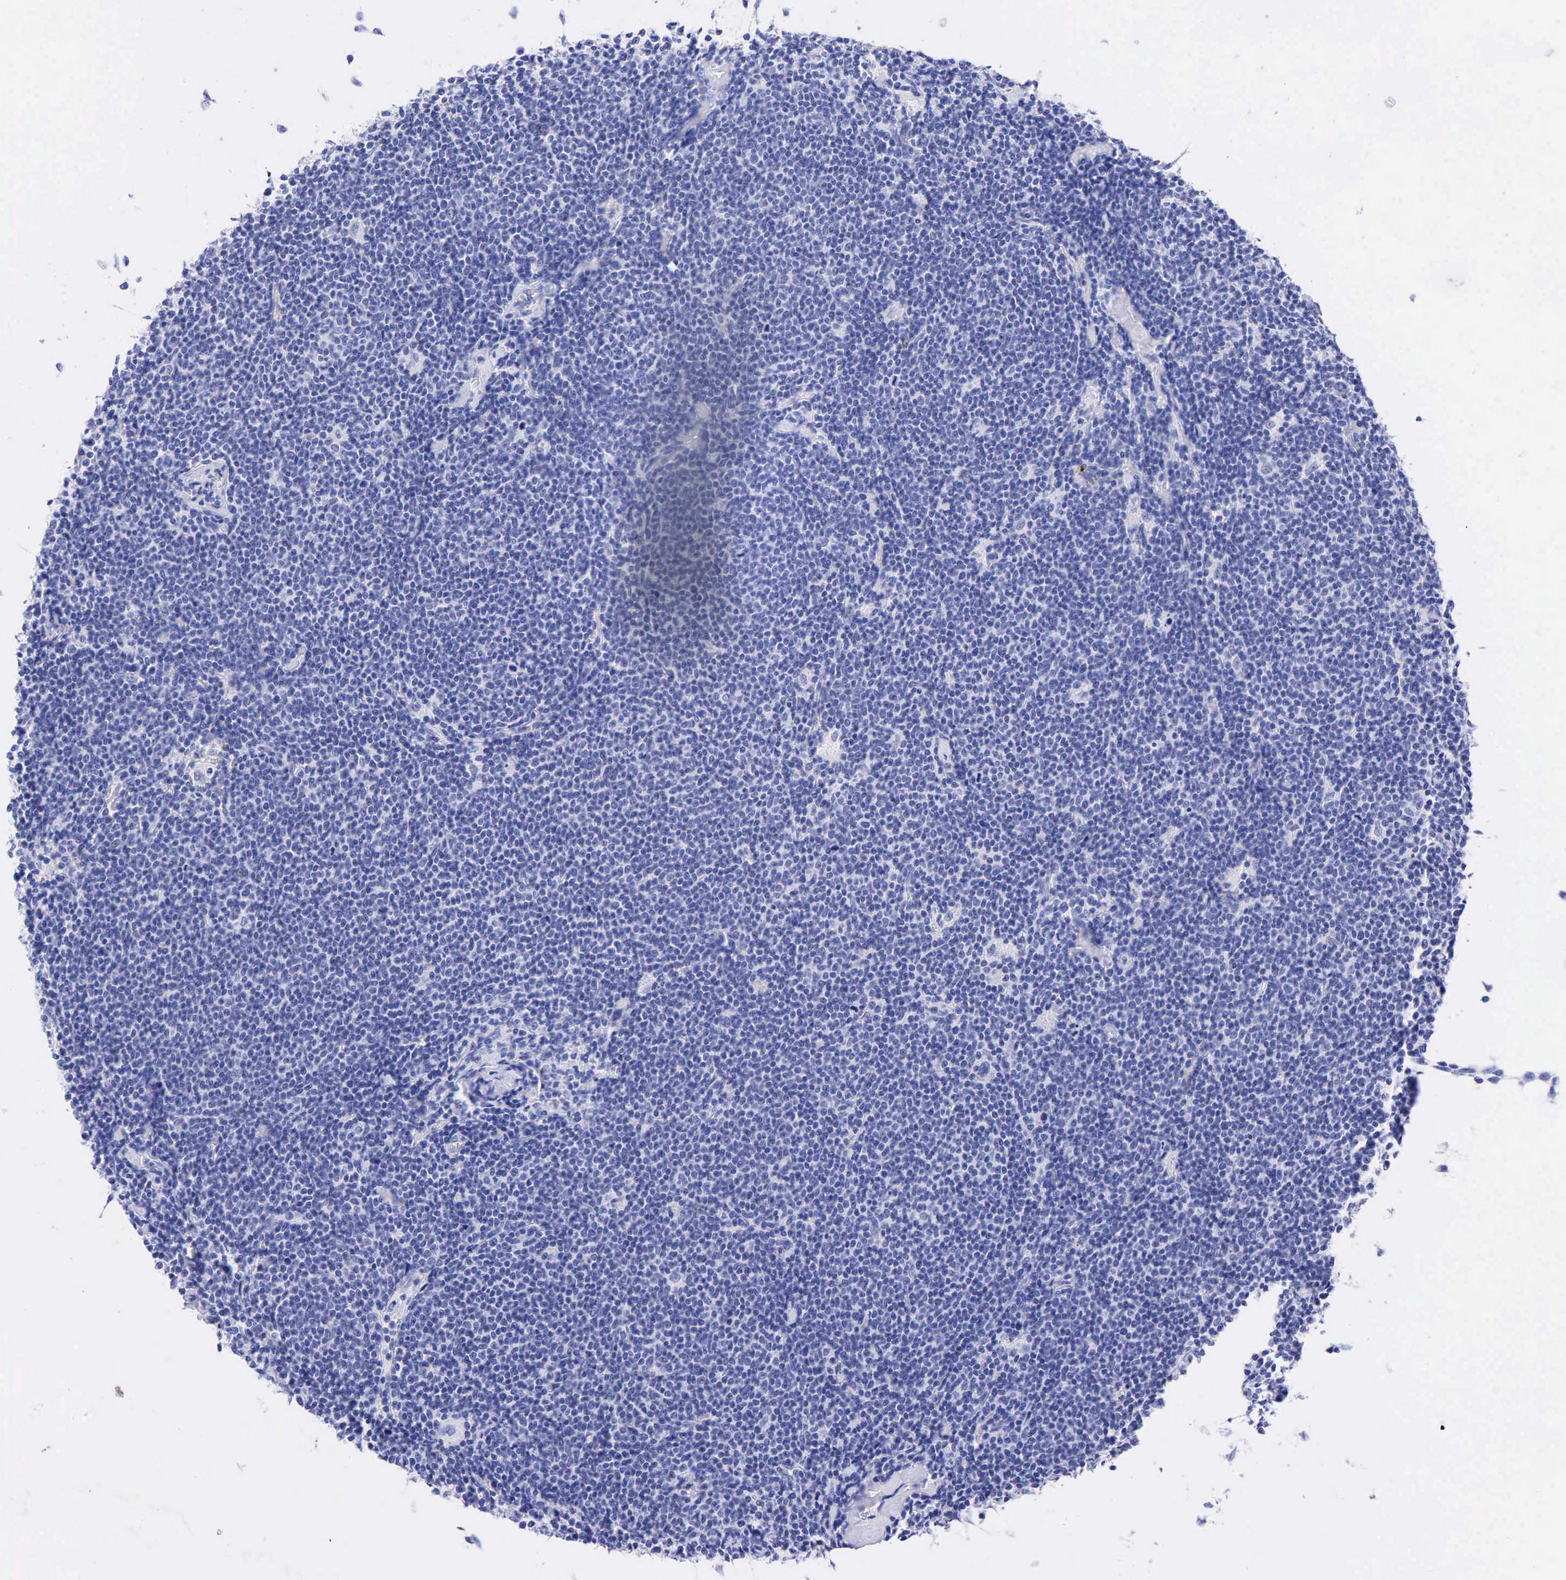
{"staining": {"intensity": "negative", "quantity": "none", "location": "none"}, "tissue": "lymphoma", "cell_type": "Tumor cells", "image_type": "cancer", "snomed": [{"axis": "morphology", "description": "Malignant lymphoma, non-Hodgkin's type, Low grade"}, {"axis": "topography", "description": "Lymph node"}], "caption": "Tumor cells are negative for brown protein staining in malignant lymphoma, non-Hodgkin's type (low-grade).", "gene": "CHGA", "patient": {"sex": "male", "age": 65}}